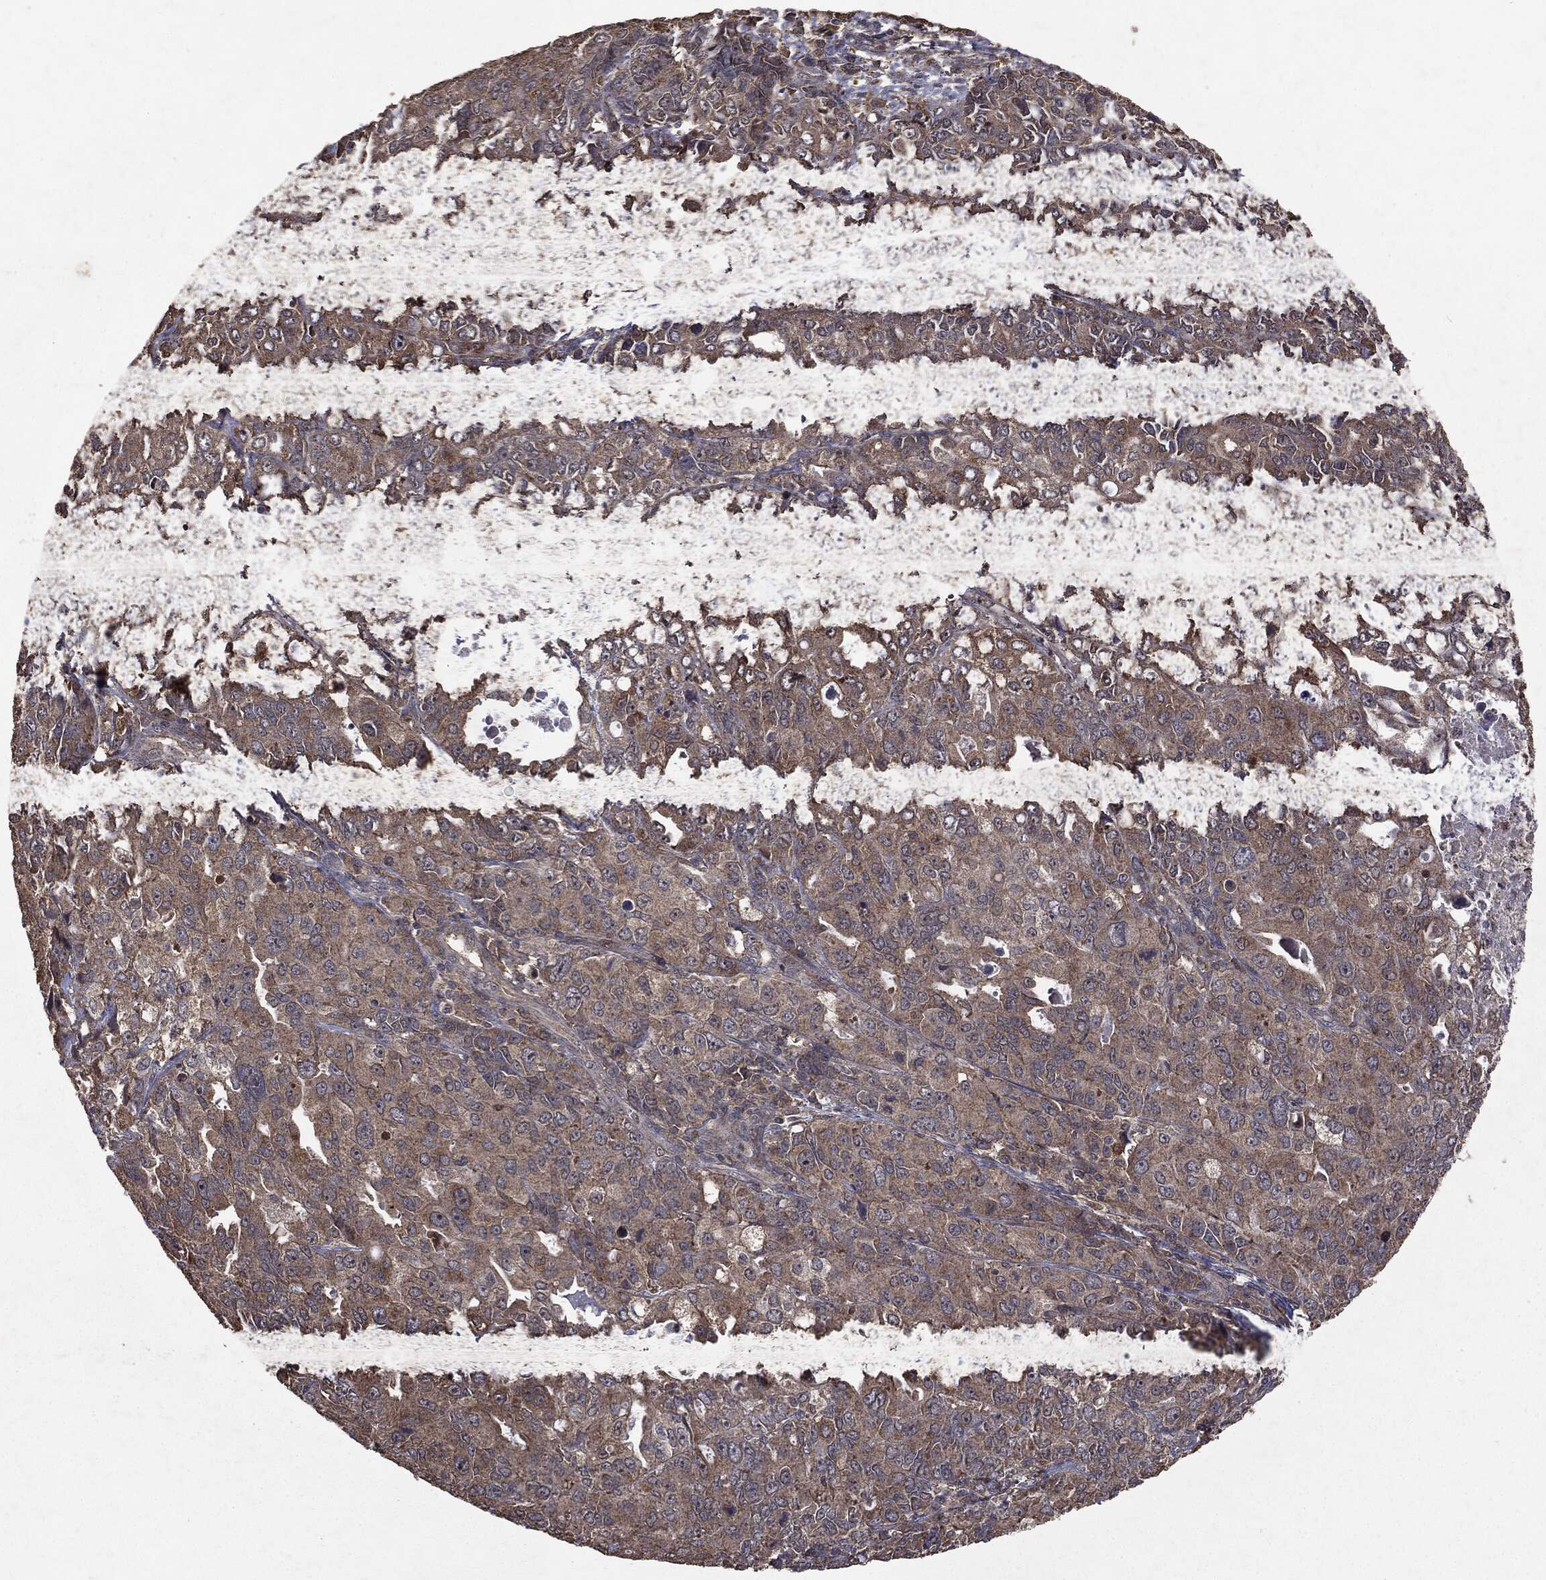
{"staining": {"intensity": "weak", "quantity": "25%-75%", "location": "cytoplasmic/membranous"}, "tissue": "endometrial cancer", "cell_type": "Tumor cells", "image_type": "cancer", "snomed": [{"axis": "morphology", "description": "Adenocarcinoma, NOS"}, {"axis": "topography", "description": "Uterus"}], "caption": "Immunohistochemical staining of human endometrial cancer (adenocarcinoma) demonstrates weak cytoplasmic/membranous protein staining in approximately 25%-75% of tumor cells.", "gene": "PTEN", "patient": {"sex": "female", "age": 79}}